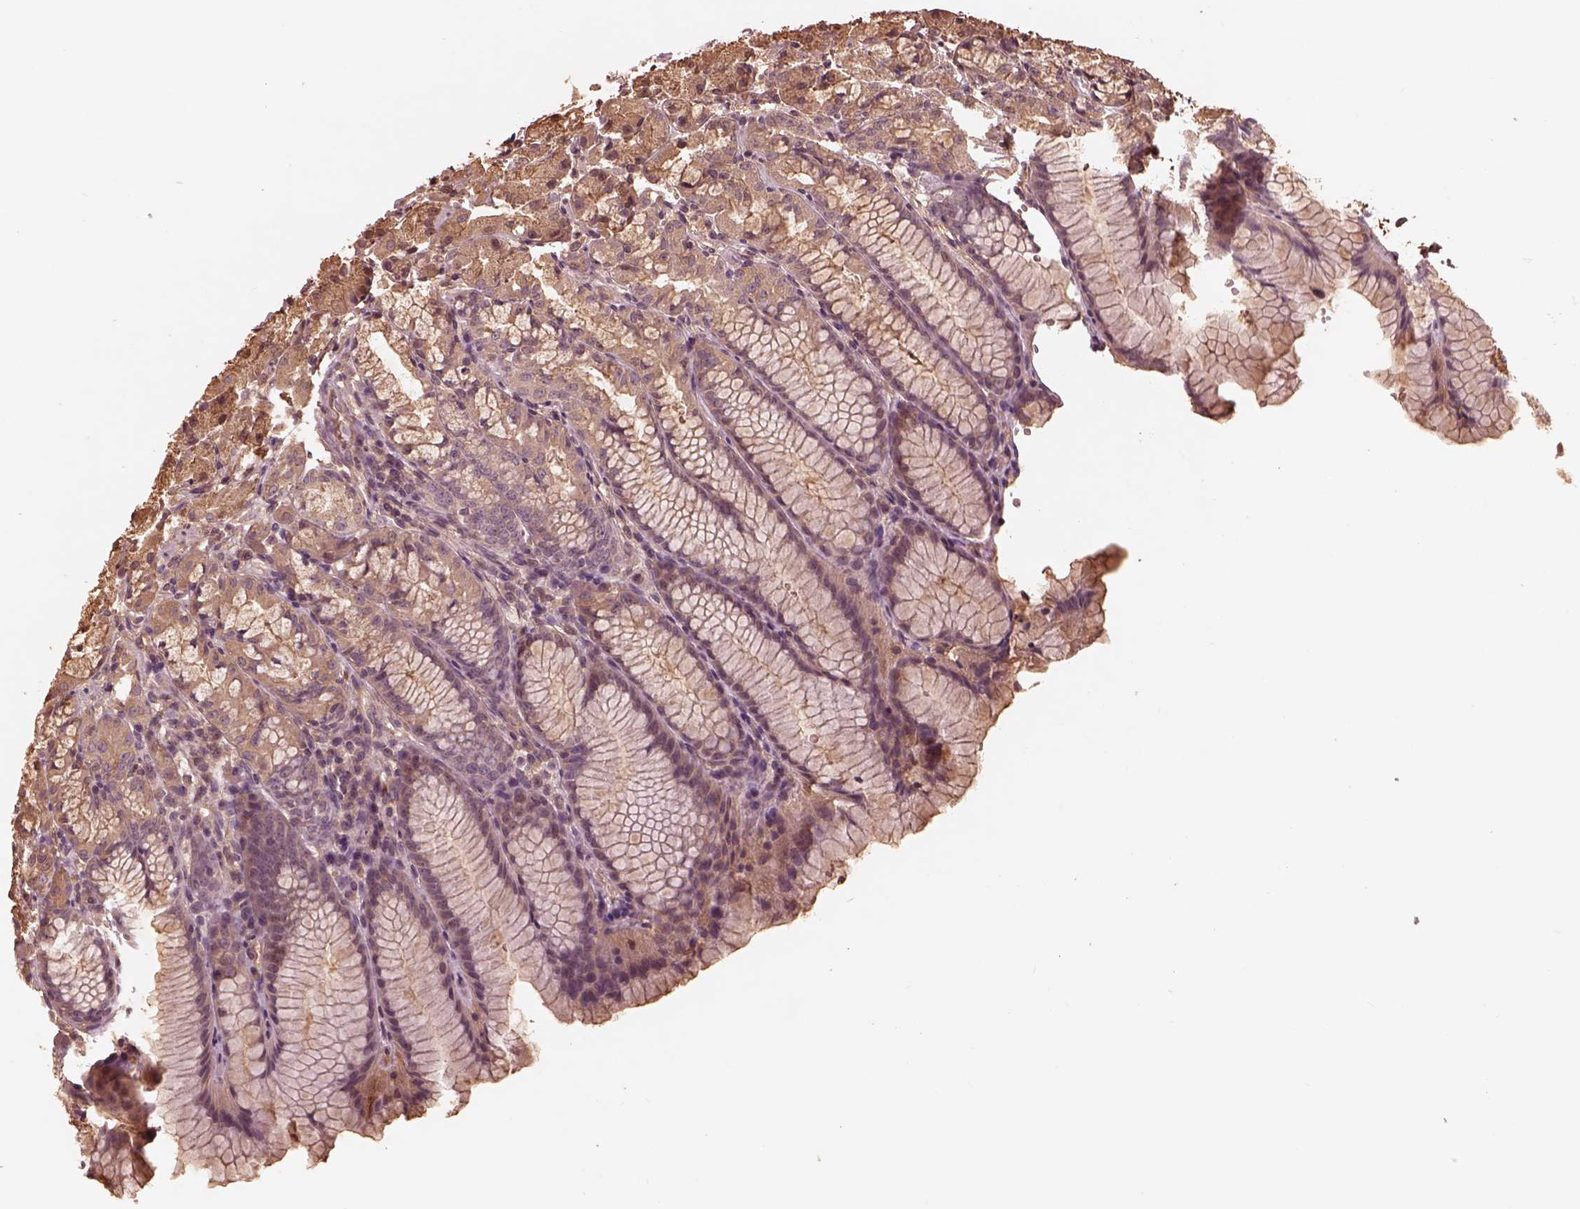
{"staining": {"intensity": "weak", "quantity": ">75%", "location": "cytoplasmic/membranous"}, "tissue": "stomach", "cell_type": "Glandular cells", "image_type": "normal", "snomed": [{"axis": "morphology", "description": "Normal tissue, NOS"}, {"axis": "topography", "description": "Stomach, upper"}], "caption": "IHC of unremarkable human stomach demonstrates low levels of weak cytoplasmic/membranous expression in about >75% of glandular cells. (DAB (3,3'-diaminobenzidine) IHC, brown staining for protein, blue staining for nuclei).", "gene": "TF", "patient": {"sex": "male", "age": 47}}